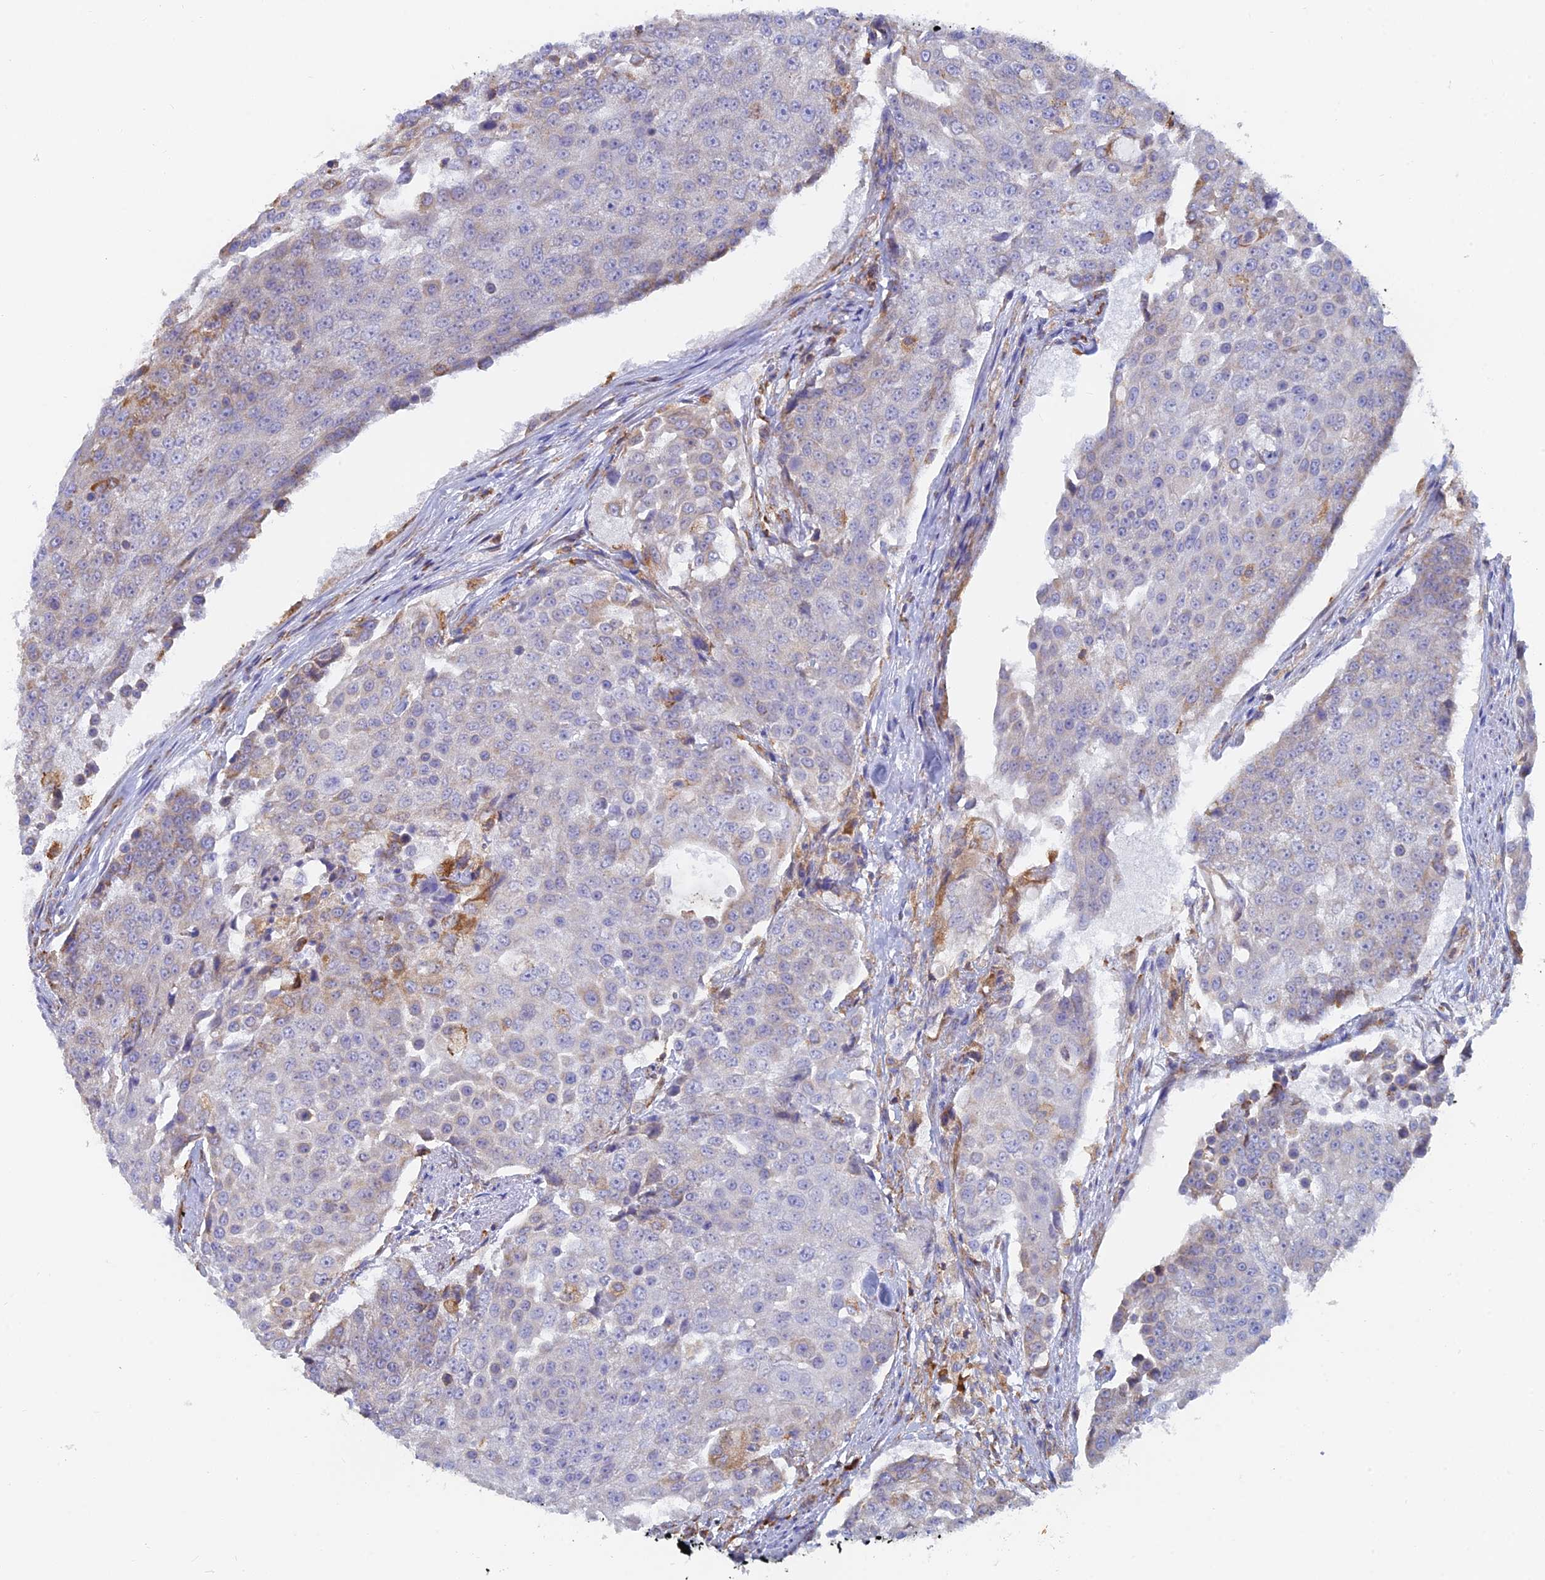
{"staining": {"intensity": "negative", "quantity": "none", "location": "none"}, "tissue": "urothelial cancer", "cell_type": "Tumor cells", "image_type": "cancer", "snomed": [{"axis": "morphology", "description": "Urothelial carcinoma, High grade"}, {"axis": "topography", "description": "Urinary bladder"}], "caption": "High magnification brightfield microscopy of high-grade urothelial carcinoma stained with DAB (3,3'-diaminobenzidine) (brown) and counterstained with hematoxylin (blue): tumor cells show no significant expression.", "gene": "WDR35", "patient": {"sex": "female", "age": 63}}